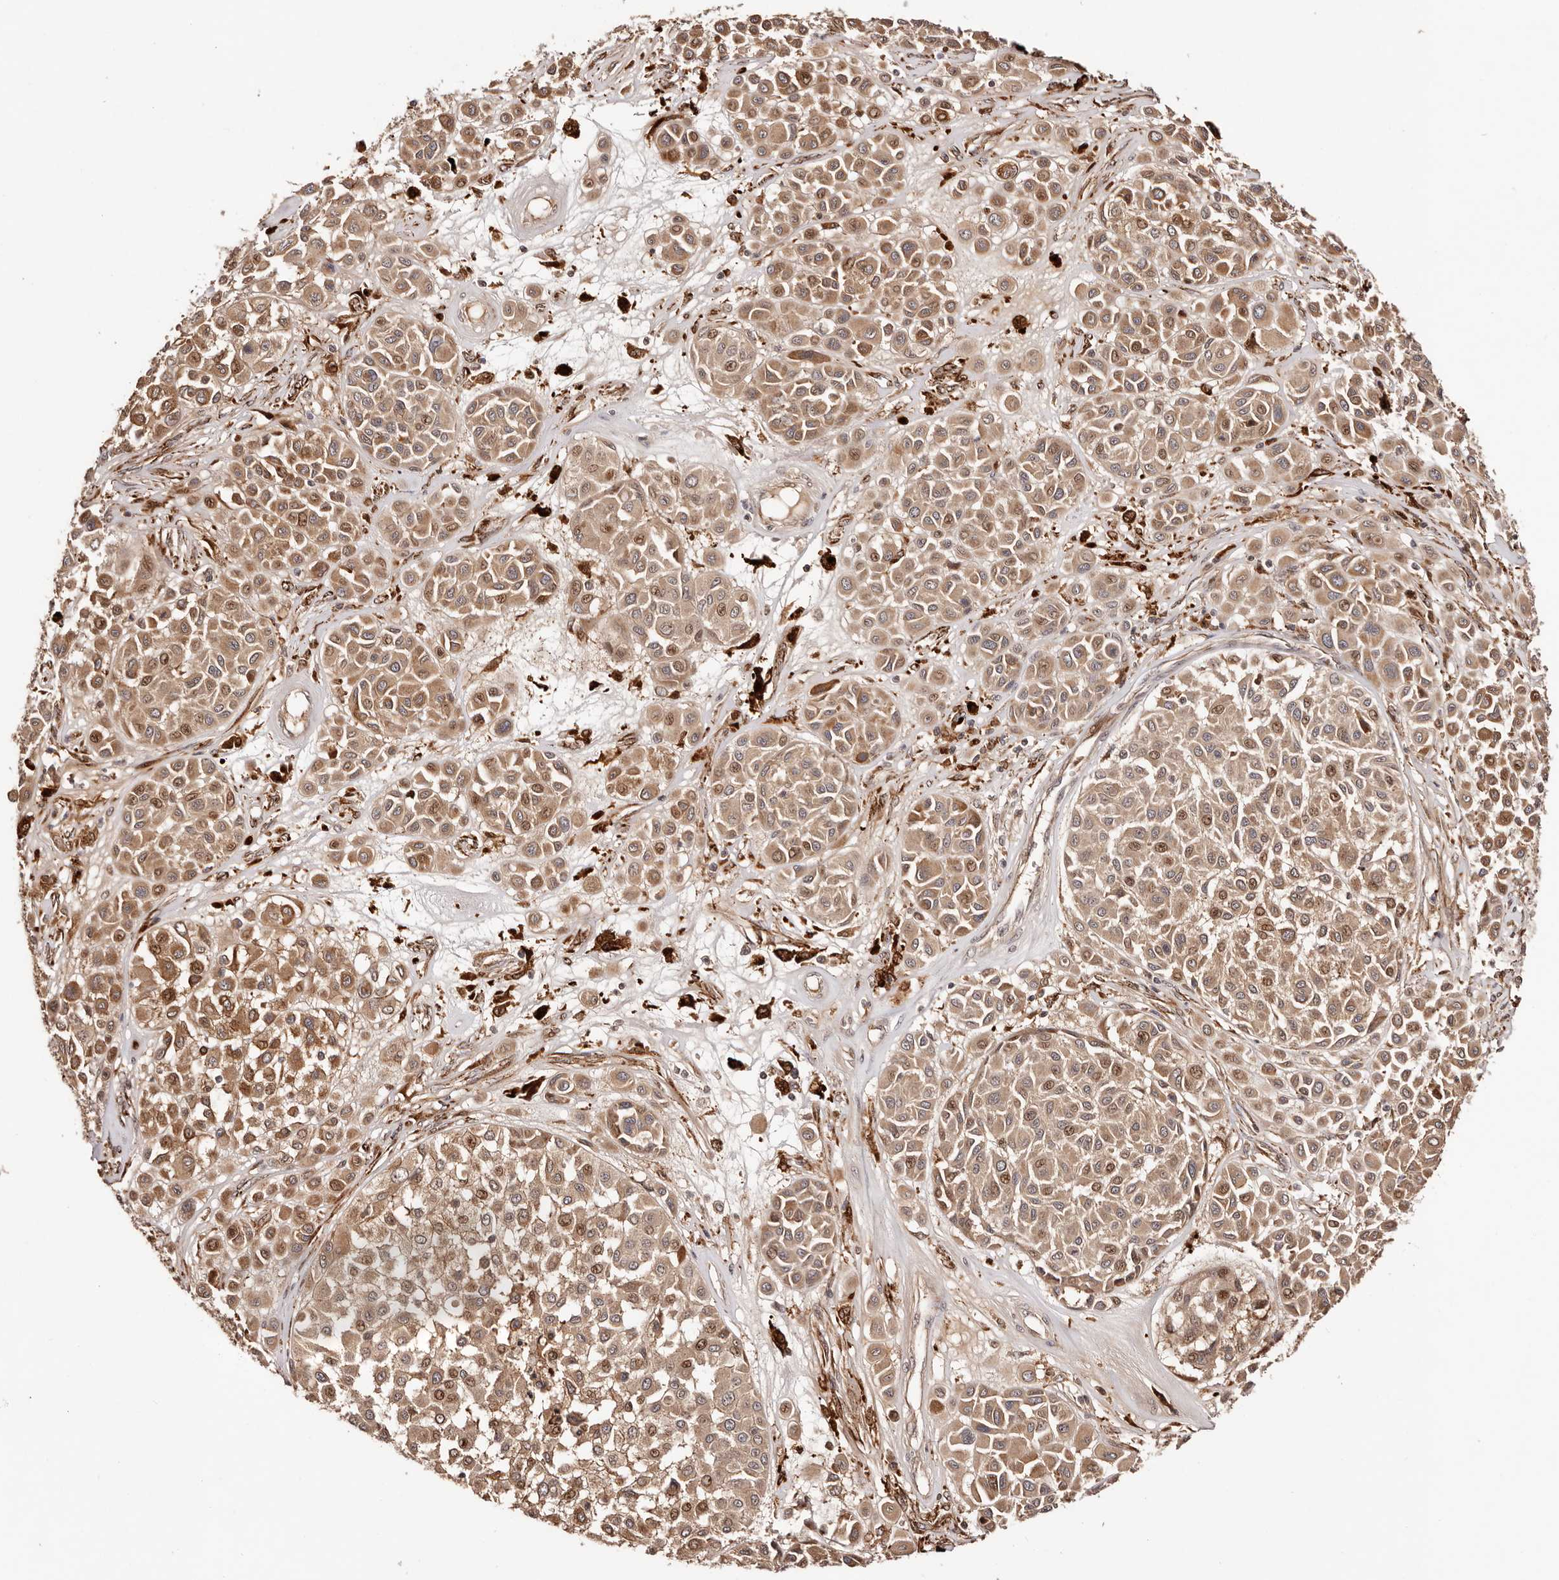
{"staining": {"intensity": "moderate", "quantity": ">75%", "location": "cytoplasmic/membranous,nuclear"}, "tissue": "melanoma", "cell_type": "Tumor cells", "image_type": "cancer", "snomed": [{"axis": "morphology", "description": "Malignant melanoma, Metastatic site"}, {"axis": "topography", "description": "Soft tissue"}], "caption": "Brown immunohistochemical staining in human malignant melanoma (metastatic site) shows moderate cytoplasmic/membranous and nuclear positivity in about >75% of tumor cells.", "gene": "PTPN22", "patient": {"sex": "male", "age": 41}}